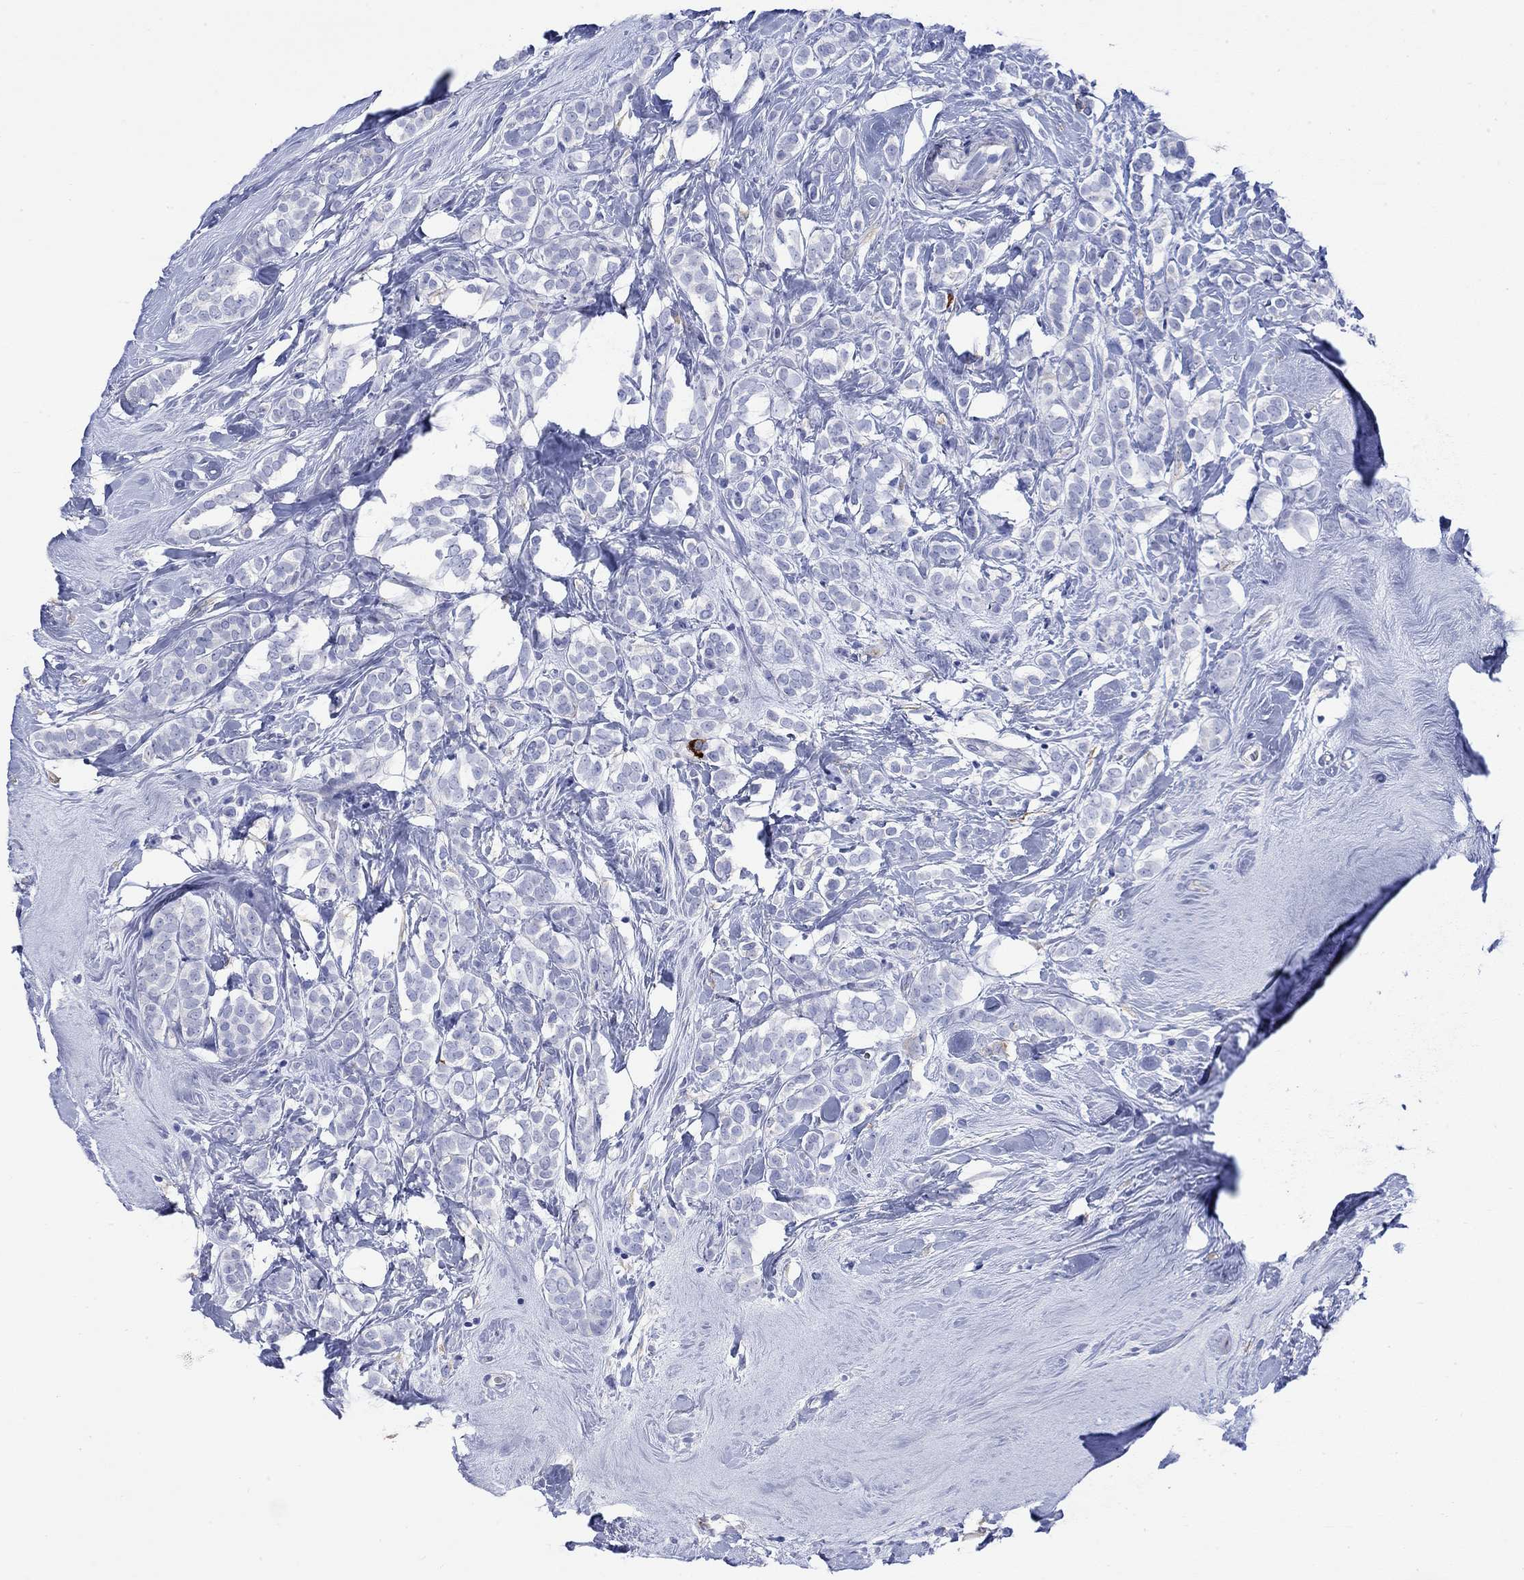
{"staining": {"intensity": "negative", "quantity": "none", "location": "none"}, "tissue": "breast cancer", "cell_type": "Tumor cells", "image_type": "cancer", "snomed": [{"axis": "morphology", "description": "Lobular carcinoma"}, {"axis": "topography", "description": "Breast"}], "caption": "IHC of breast cancer shows no expression in tumor cells.", "gene": "P2RY6", "patient": {"sex": "female", "age": 49}}